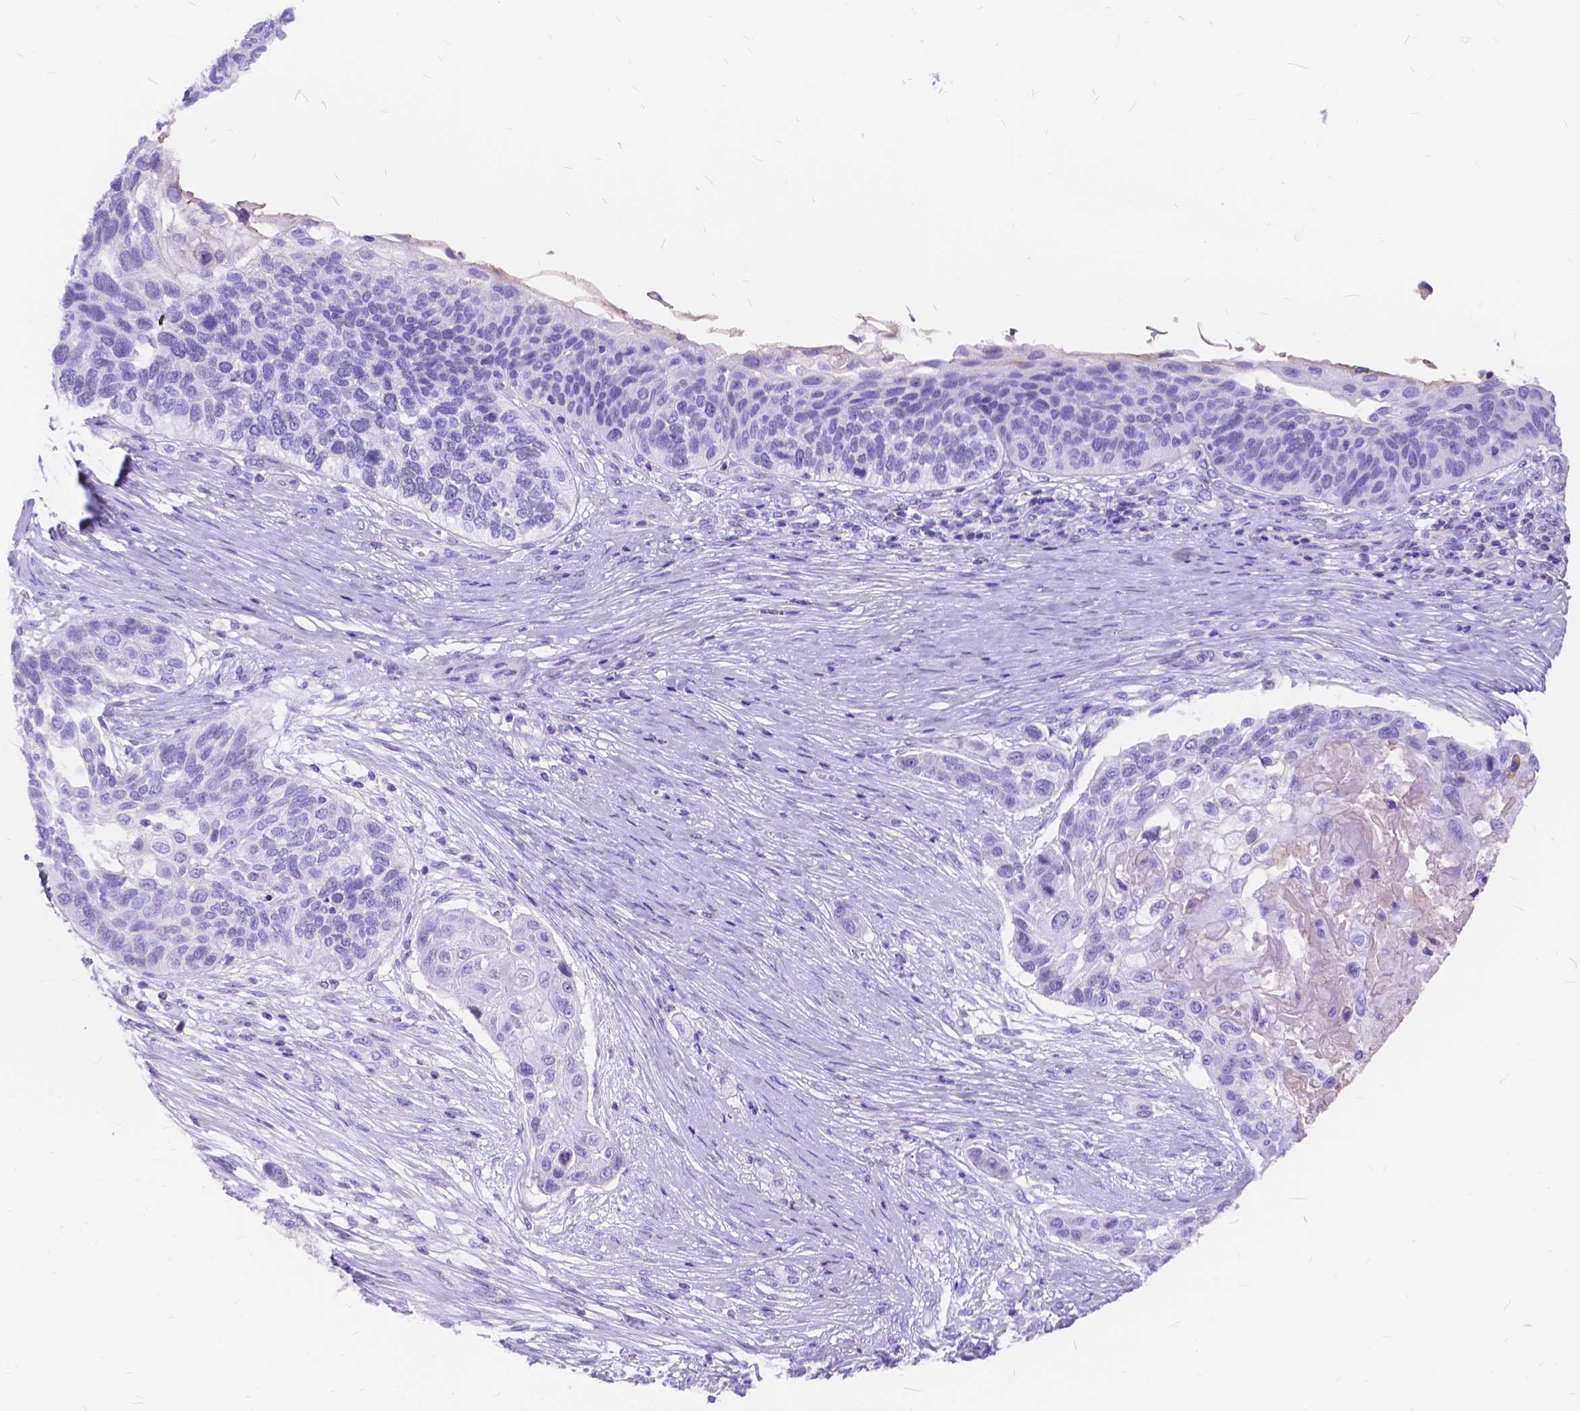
{"staining": {"intensity": "negative", "quantity": "none", "location": "none"}, "tissue": "lung cancer", "cell_type": "Tumor cells", "image_type": "cancer", "snomed": [{"axis": "morphology", "description": "Squamous cell carcinoma, NOS"}, {"axis": "topography", "description": "Lung"}], "caption": "The image reveals no staining of tumor cells in lung cancer (squamous cell carcinoma).", "gene": "FOXL2", "patient": {"sex": "male", "age": 69}}